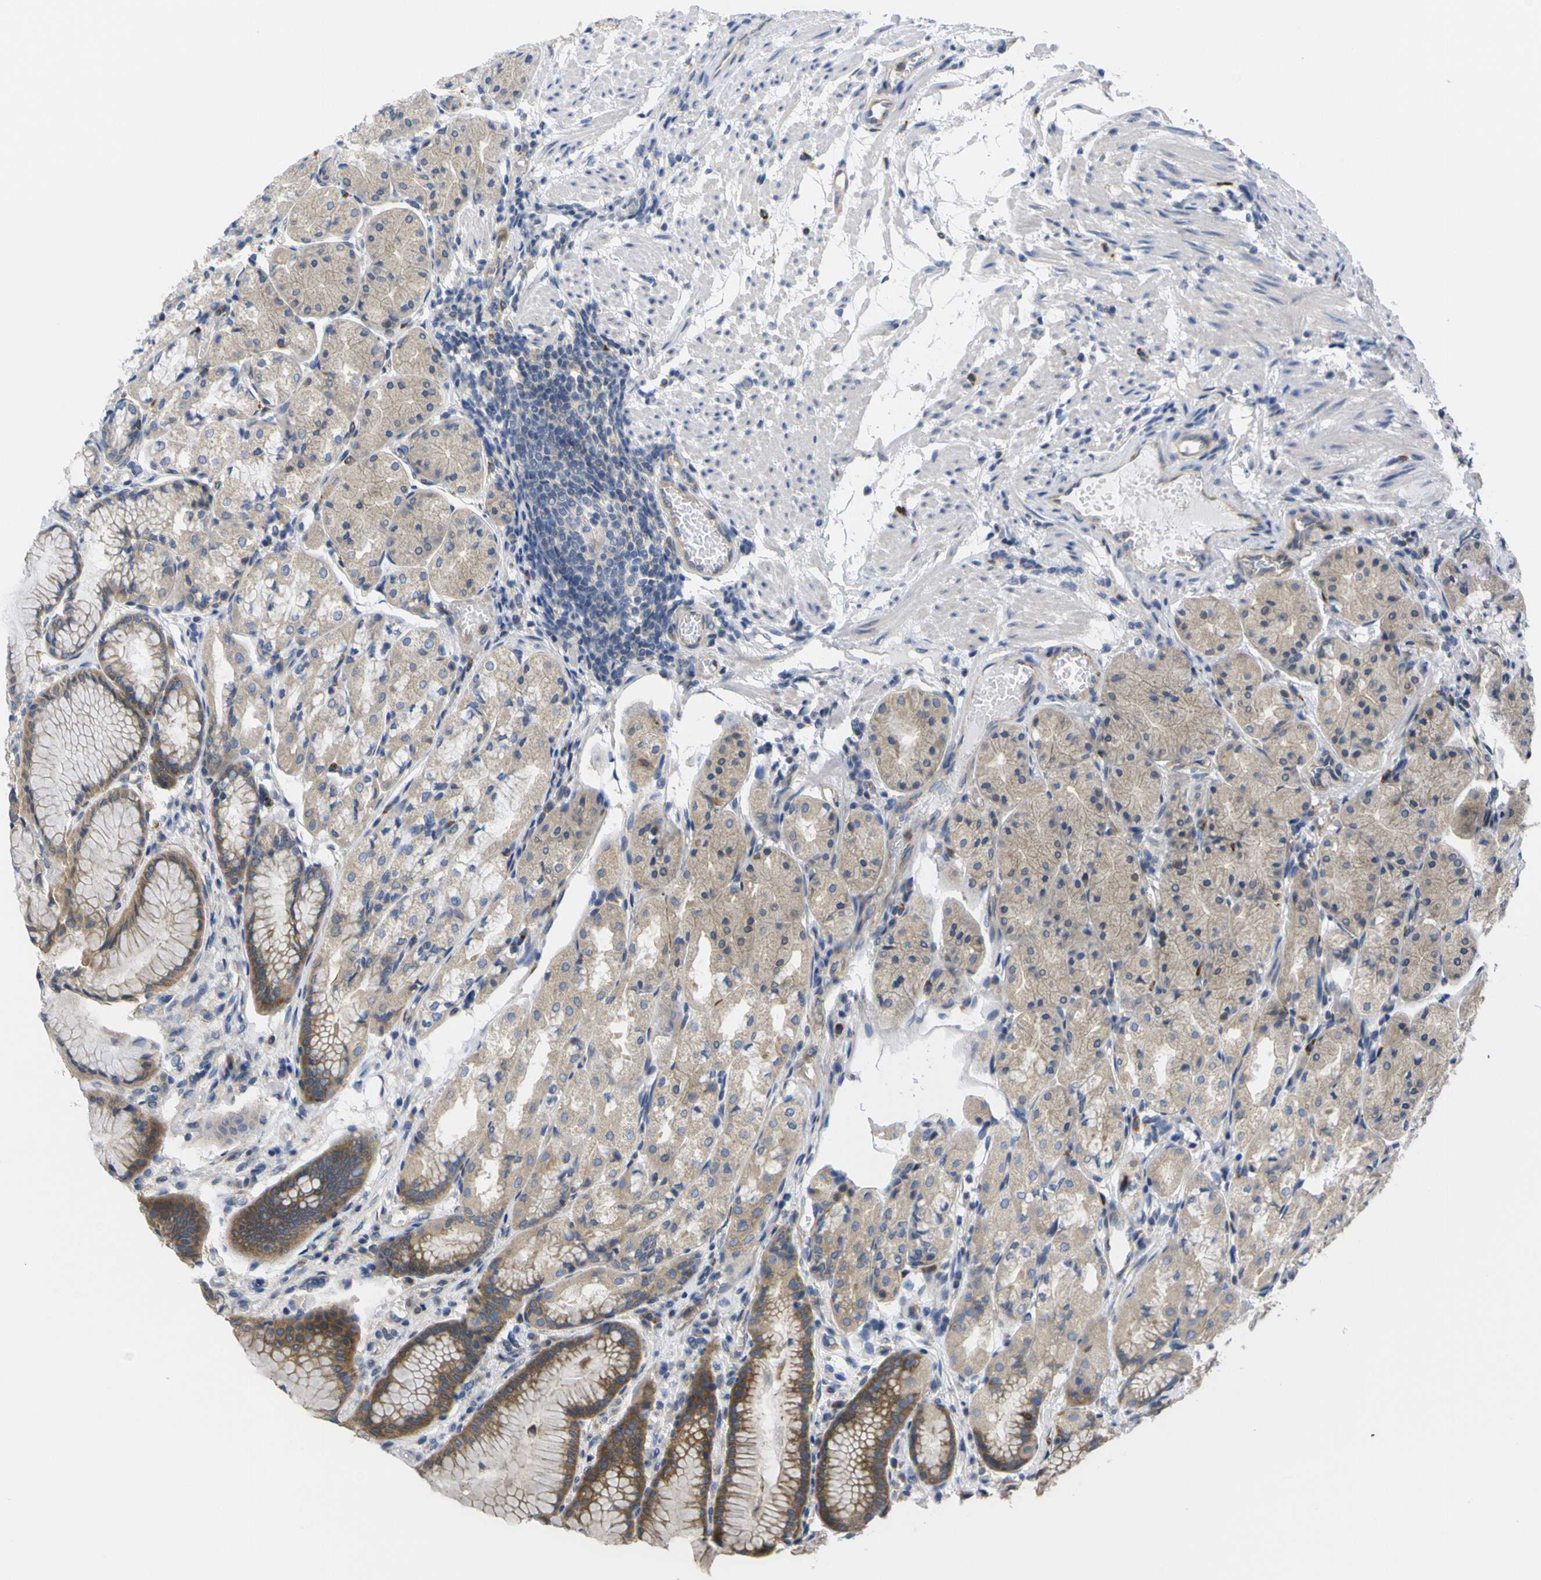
{"staining": {"intensity": "moderate", "quantity": ">75%", "location": "cytoplasmic/membranous"}, "tissue": "stomach", "cell_type": "Glandular cells", "image_type": "normal", "snomed": [{"axis": "morphology", "description": "Normal tissue, NOS"}, {"axis": "topography", "description": "Stomach, upper"}], "caption": "The photomicrograph demonstrates immunohistochemical staining of benign stomach. There is moderate cytoplasmic/membranous staining is seen in approximately >75% of glandular cells.", "gene": "USH1C", "patient": {"sex": "male", "age": 72}}